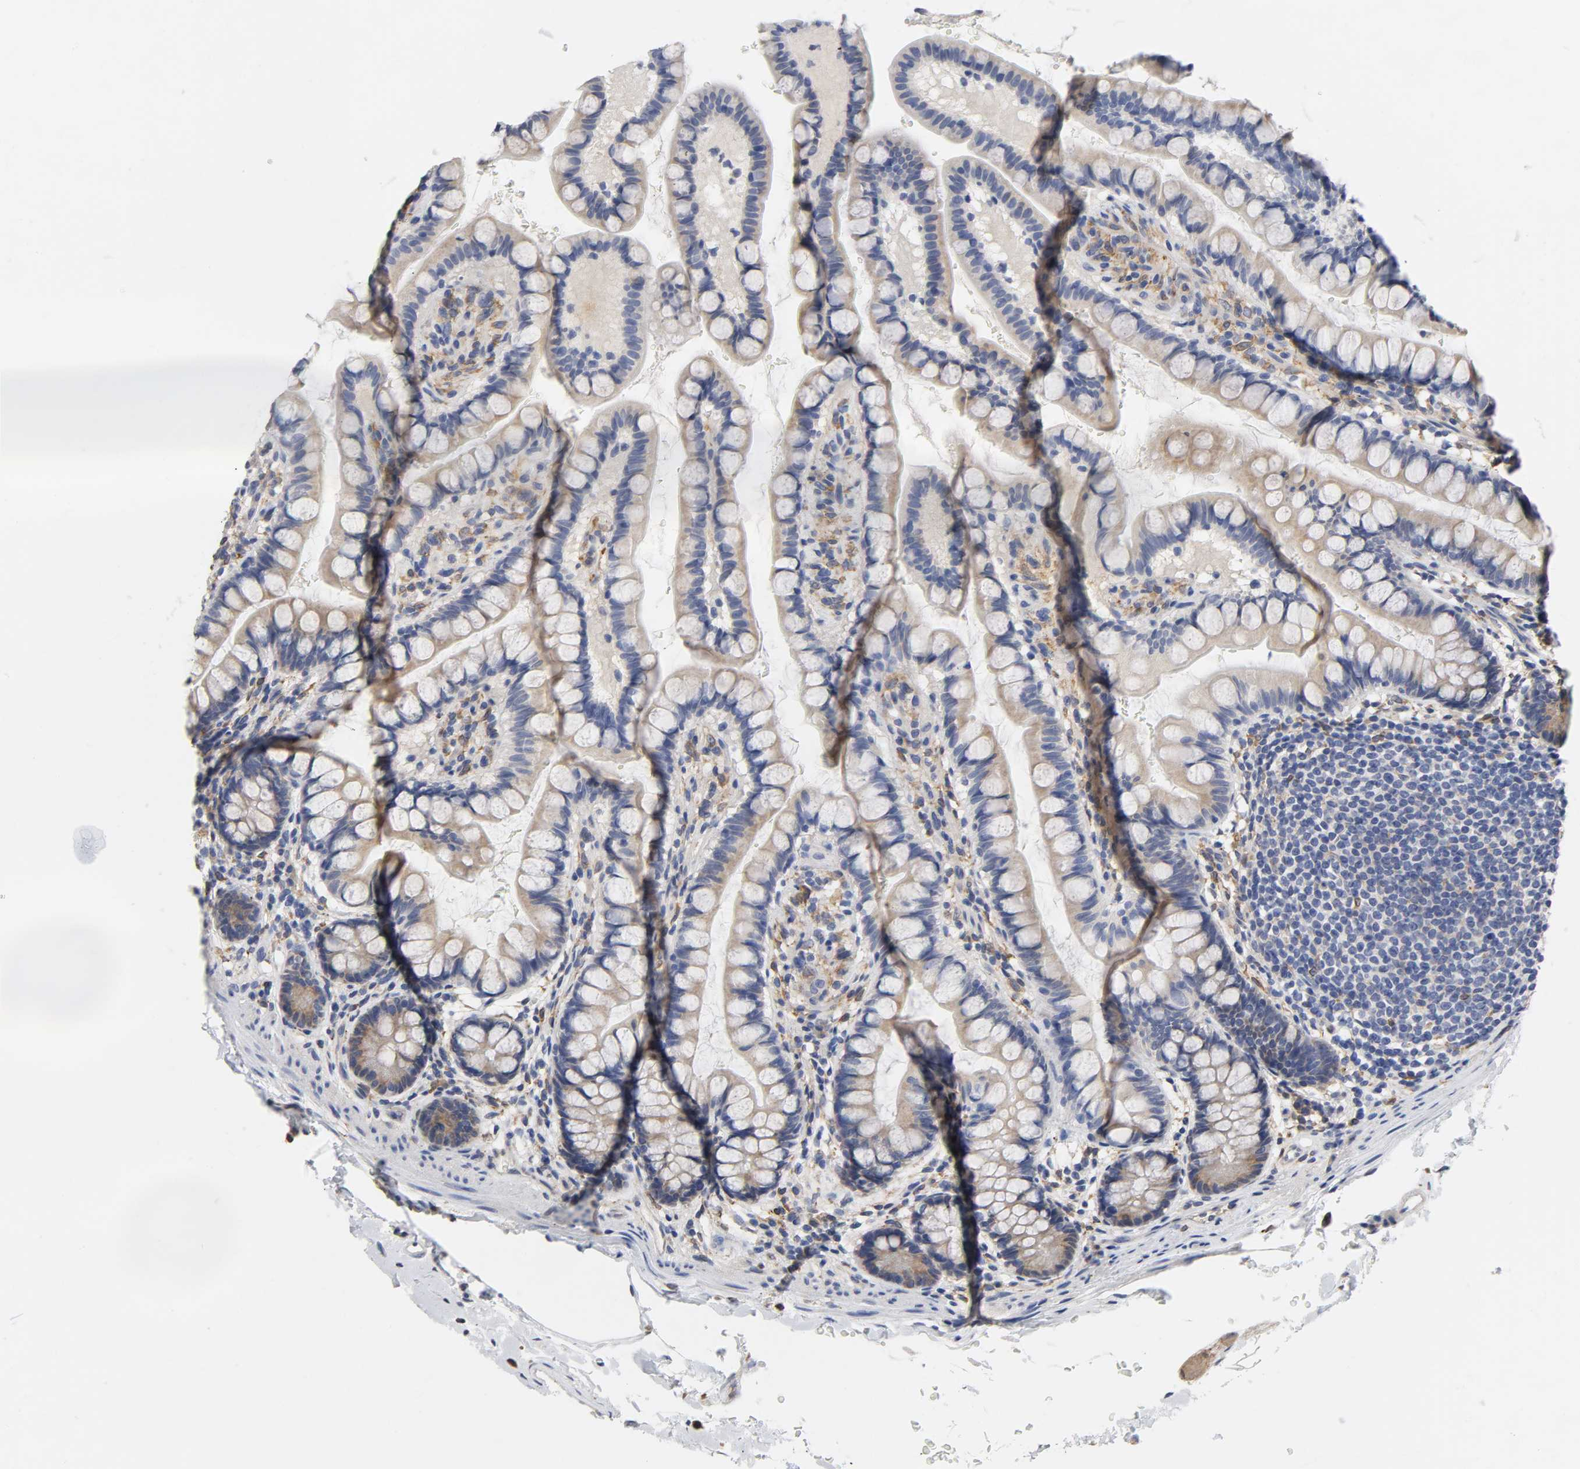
{"staining": {"intensity": "moderate", "quantity": ">75%", "location": "cytoplasmic/membranous"}, "tissue": "small intestine", "cell_type": "Glandular cells", "image_type": "normal", "snomed": [{"axis": "morphology", "description": "Normal tissue, NOS"}, {"axis": "topography", "description": "Small intestine"}], "caption": "Protein staining reveals moderate cytoplasmic/membranous staining in approximately >75% of glandular cells in unremarkable small intestine.", "gene": "HCK", "patient": {"sex": "female", "age": 58}}